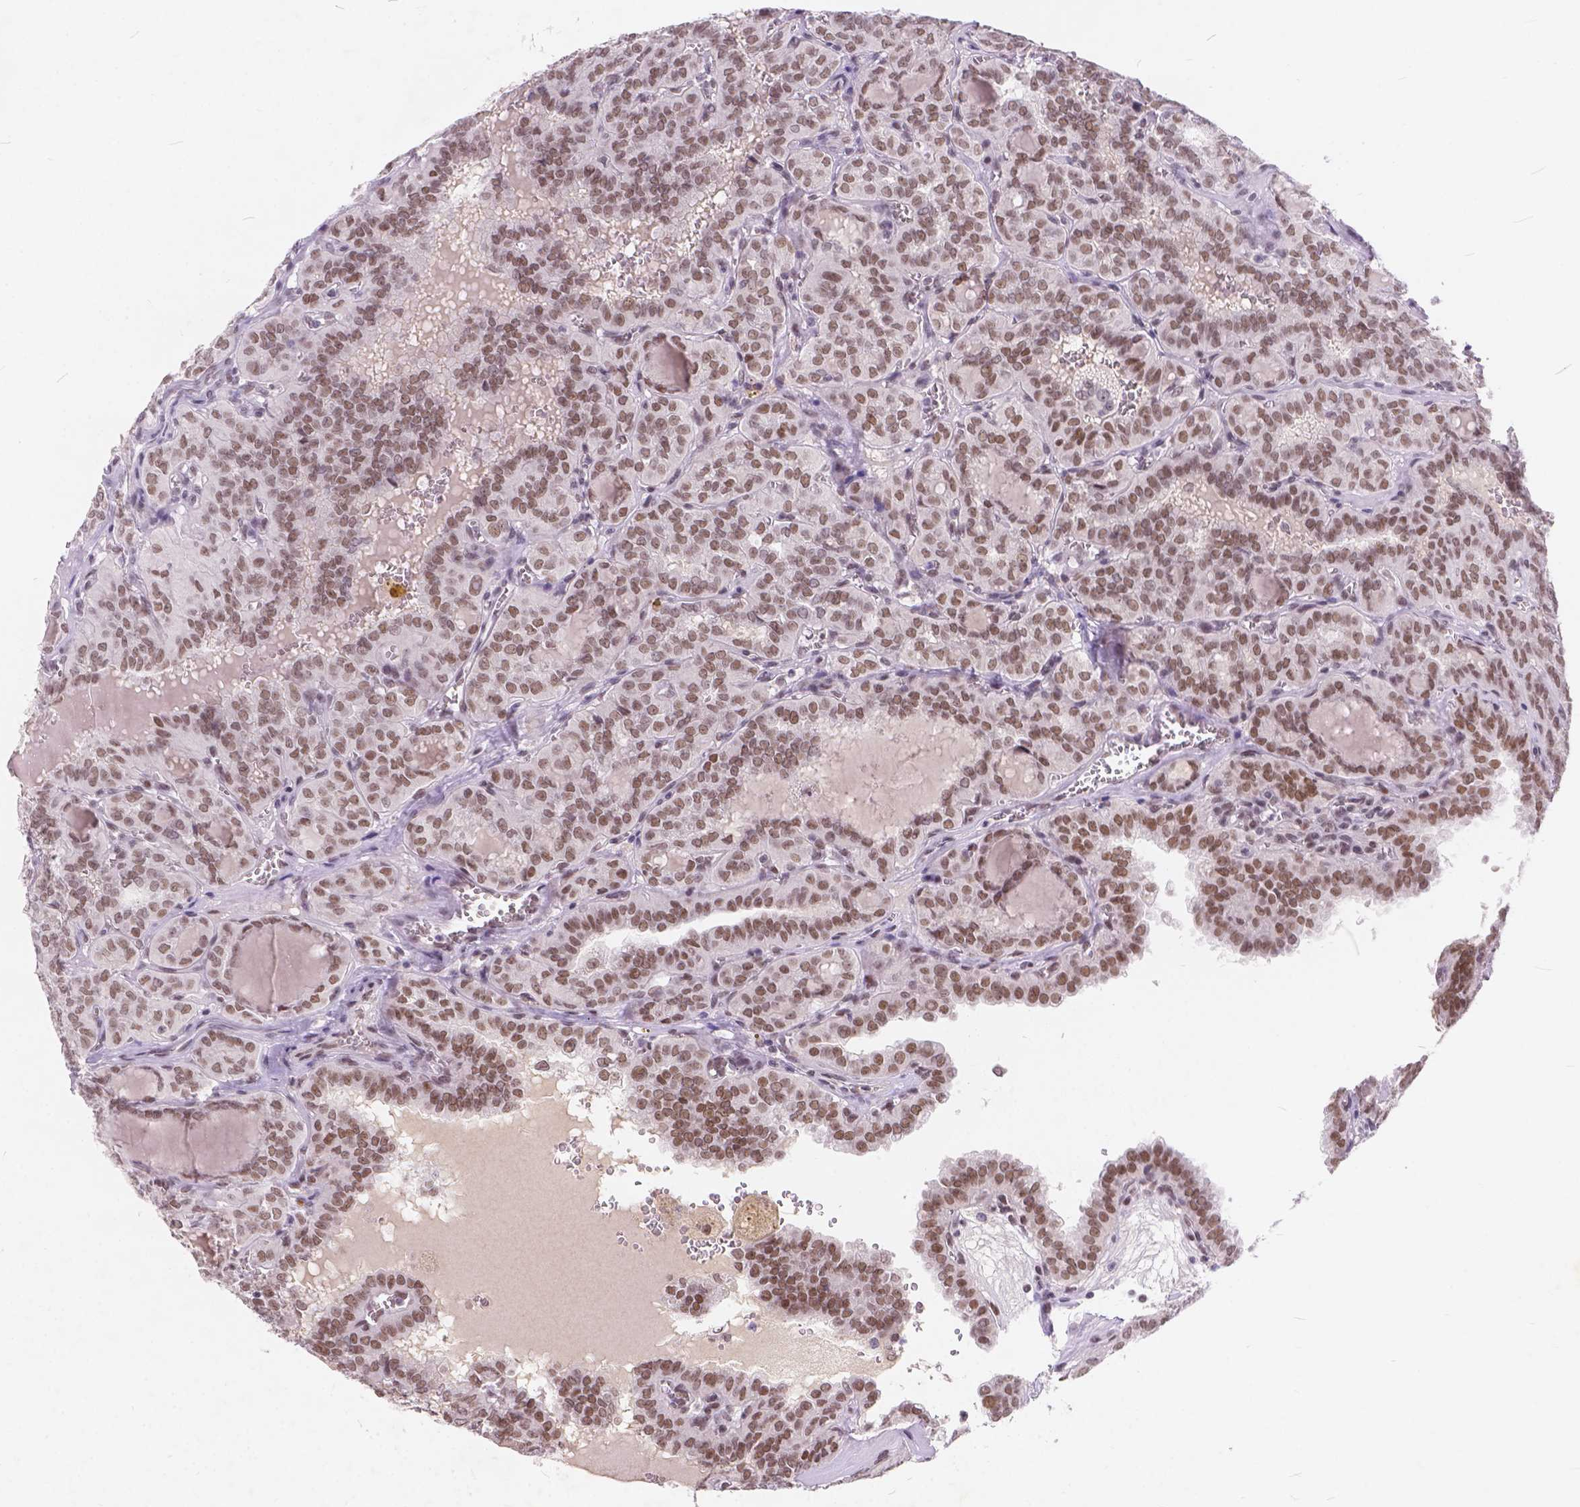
{"staining": {"intensity": "weak", "quantity": ">75%", "location": "nuclear"}, "tissue": "thyroid cancer", "cell_type": "Tumor cells", "image_type": "cancer", "snomed": [{"axis": "morphology", "description": "Papillary adenocarcinoma, NOS"}, {"axis": "topography", "description": "Thyroid gland"}], "caption": "Thyroid cancer (papillary adenocarcinoma) was stained to show a protein in brown. There is low levels of weak nuclear expression in about >75% of tumor cells.", "gene": "FAM53A", "patient": {"sex": "female", "age": 41}}